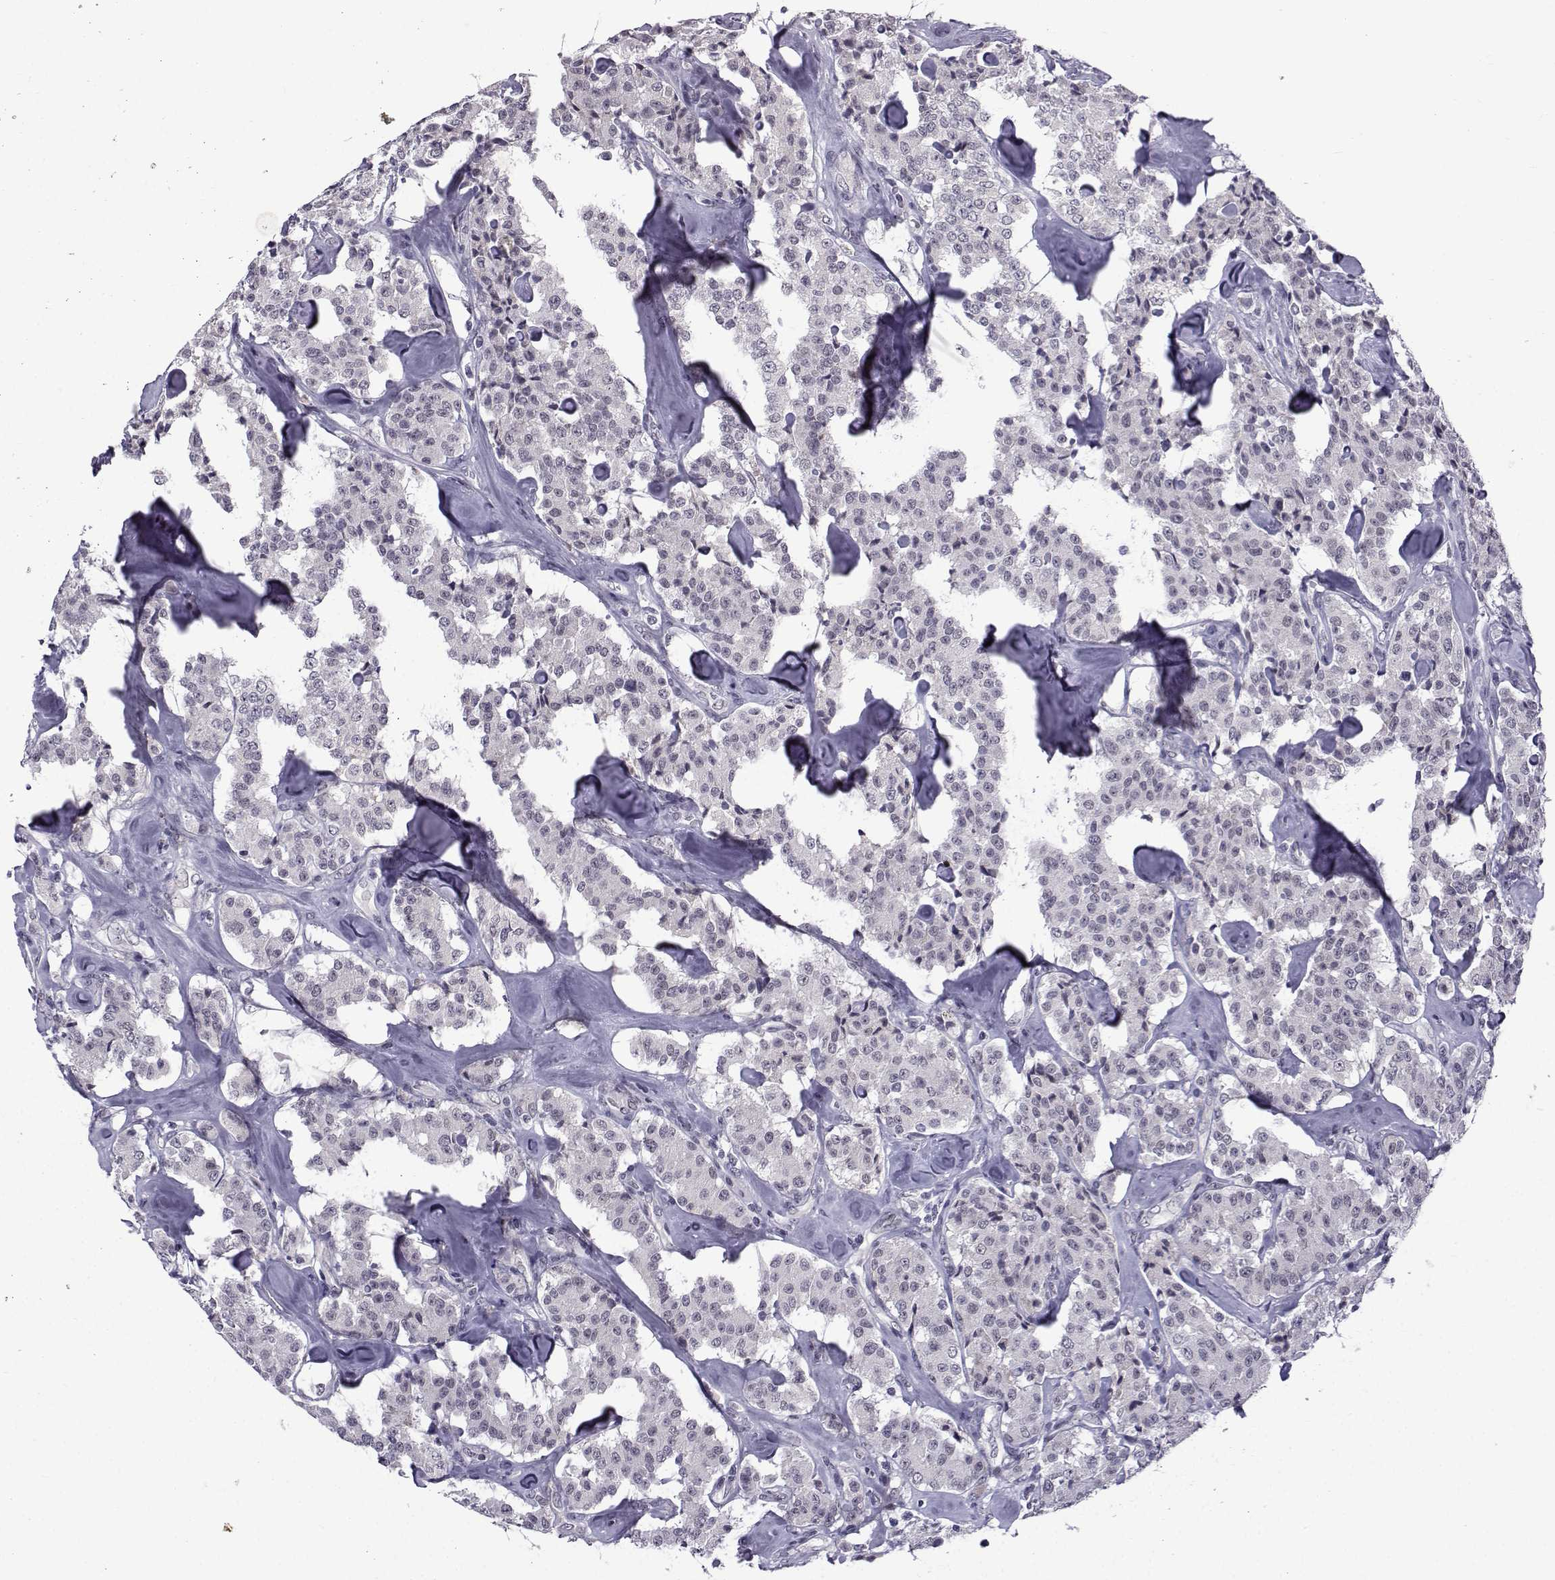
{"staining": {"intensity": "negative", "quantity": "none", "location": "none"}, "tissue": "carcinoid", "cell_type": "Tumor cells", "image_type": "cancer", "snomed": [{"axis": "morphology", "description": "Carcinoid, malignant, NOS"}, {"axis": "topography", "description": "Pancreas"}], "caption": "Immunohistochemistry (IHC) of human carcinoid (malignant) demonstrates no staining in tumor cells.", "gene": "RBM24", "patient": {"sex": "male", "age": 41}}